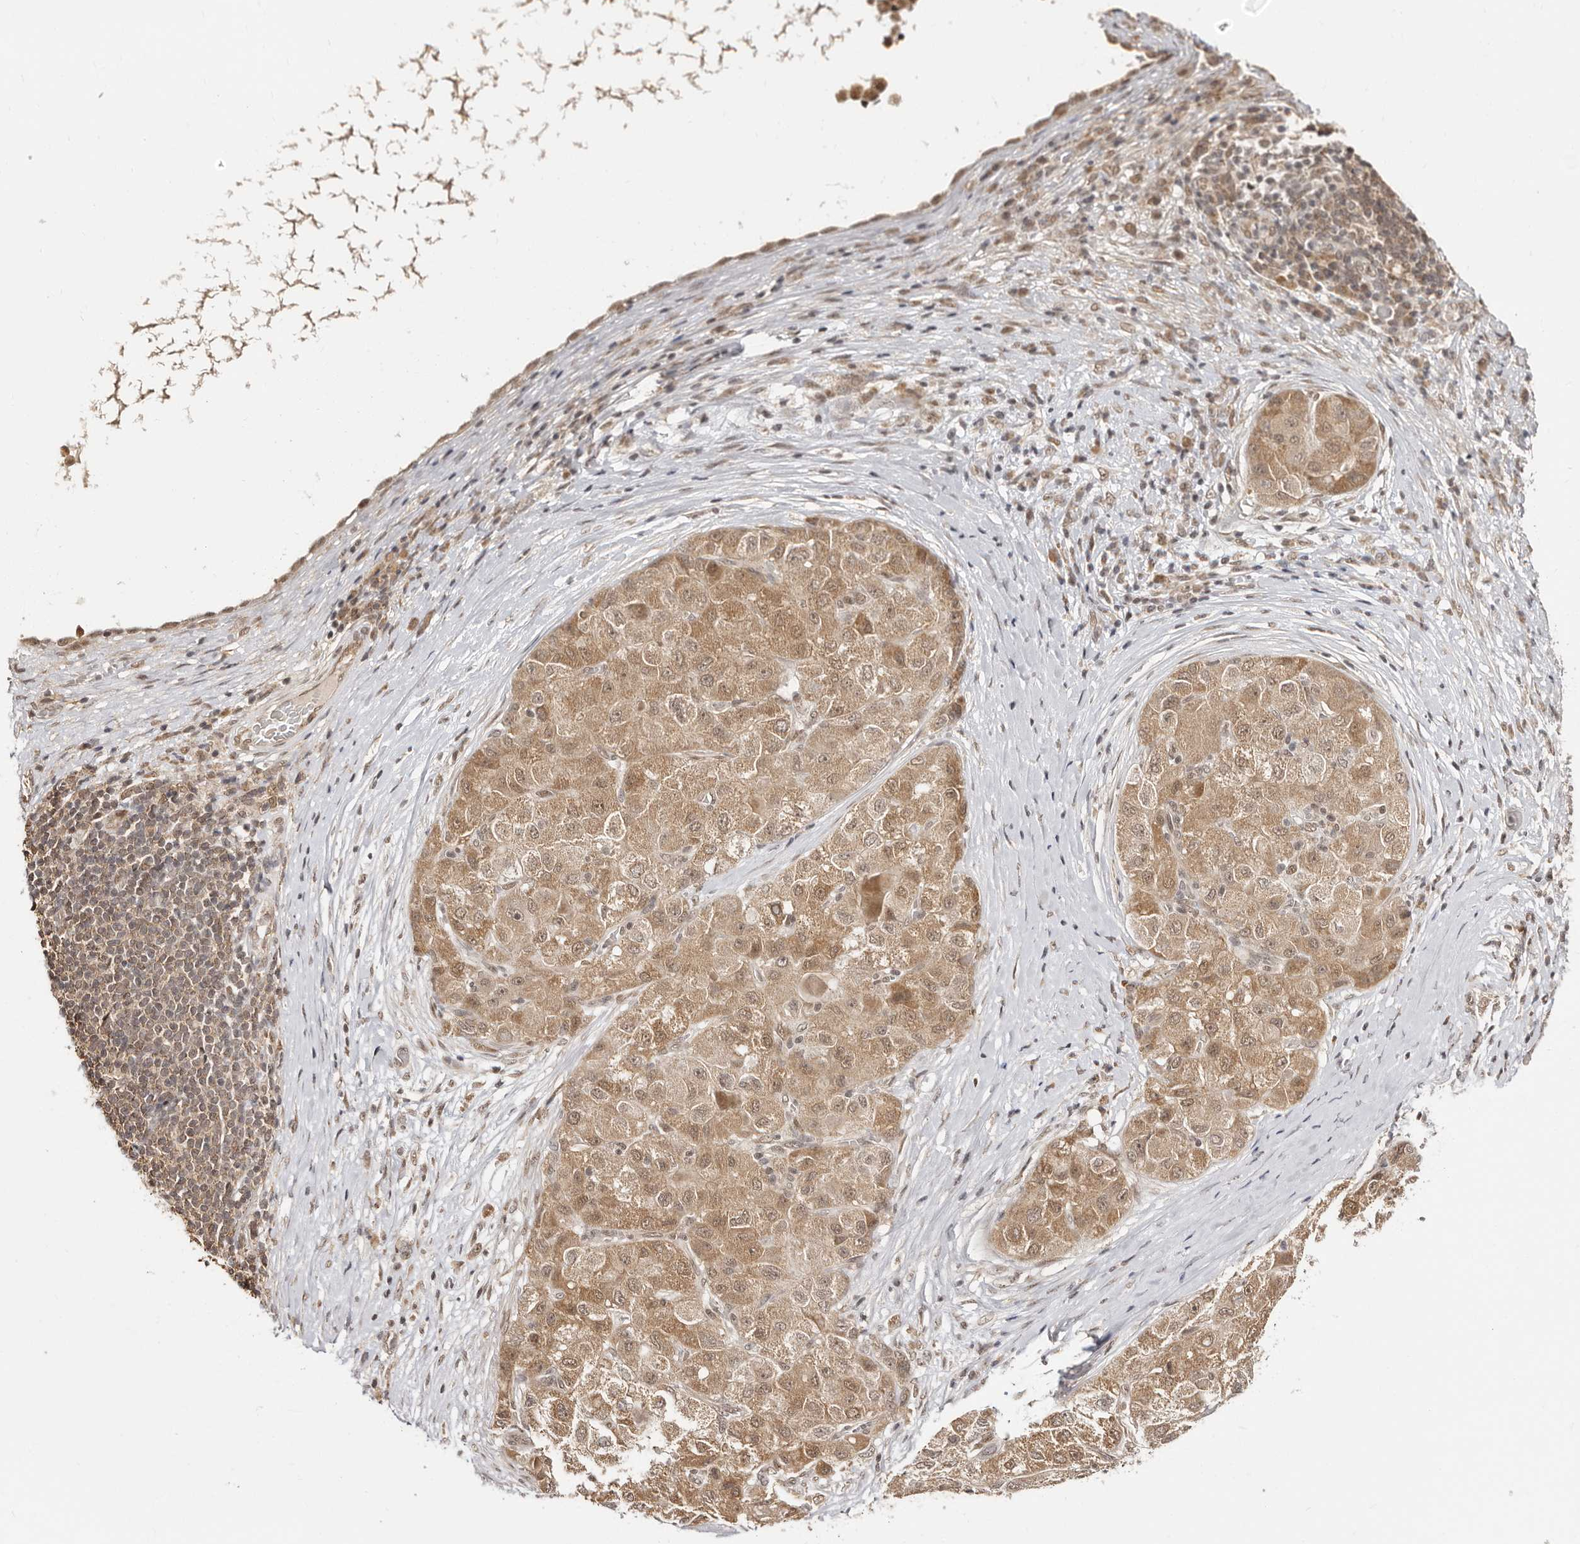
{"staining": {"intensity": "moderate", "quantity": ">75%", "location": "cytoplasmic/membranous"}, "tissue": "liver cancer", "cell_type": "Tumor cells", "image_type": "cancer", "snomed": [{"axis": "morphology", "description": "Carcinoma, Hepatocellular, NOS"}, {"axis": "topography", "description": "Liver"}], "caption": "Approximately >75% of tumor cells in human liver hepatocellular carcinoma reveal moderate cytoplasmic/membranous protein staining as visualized by brown immunohistochemical staining.", "gene": "MED8", "patient": {"sex": "male", "age": 80}}